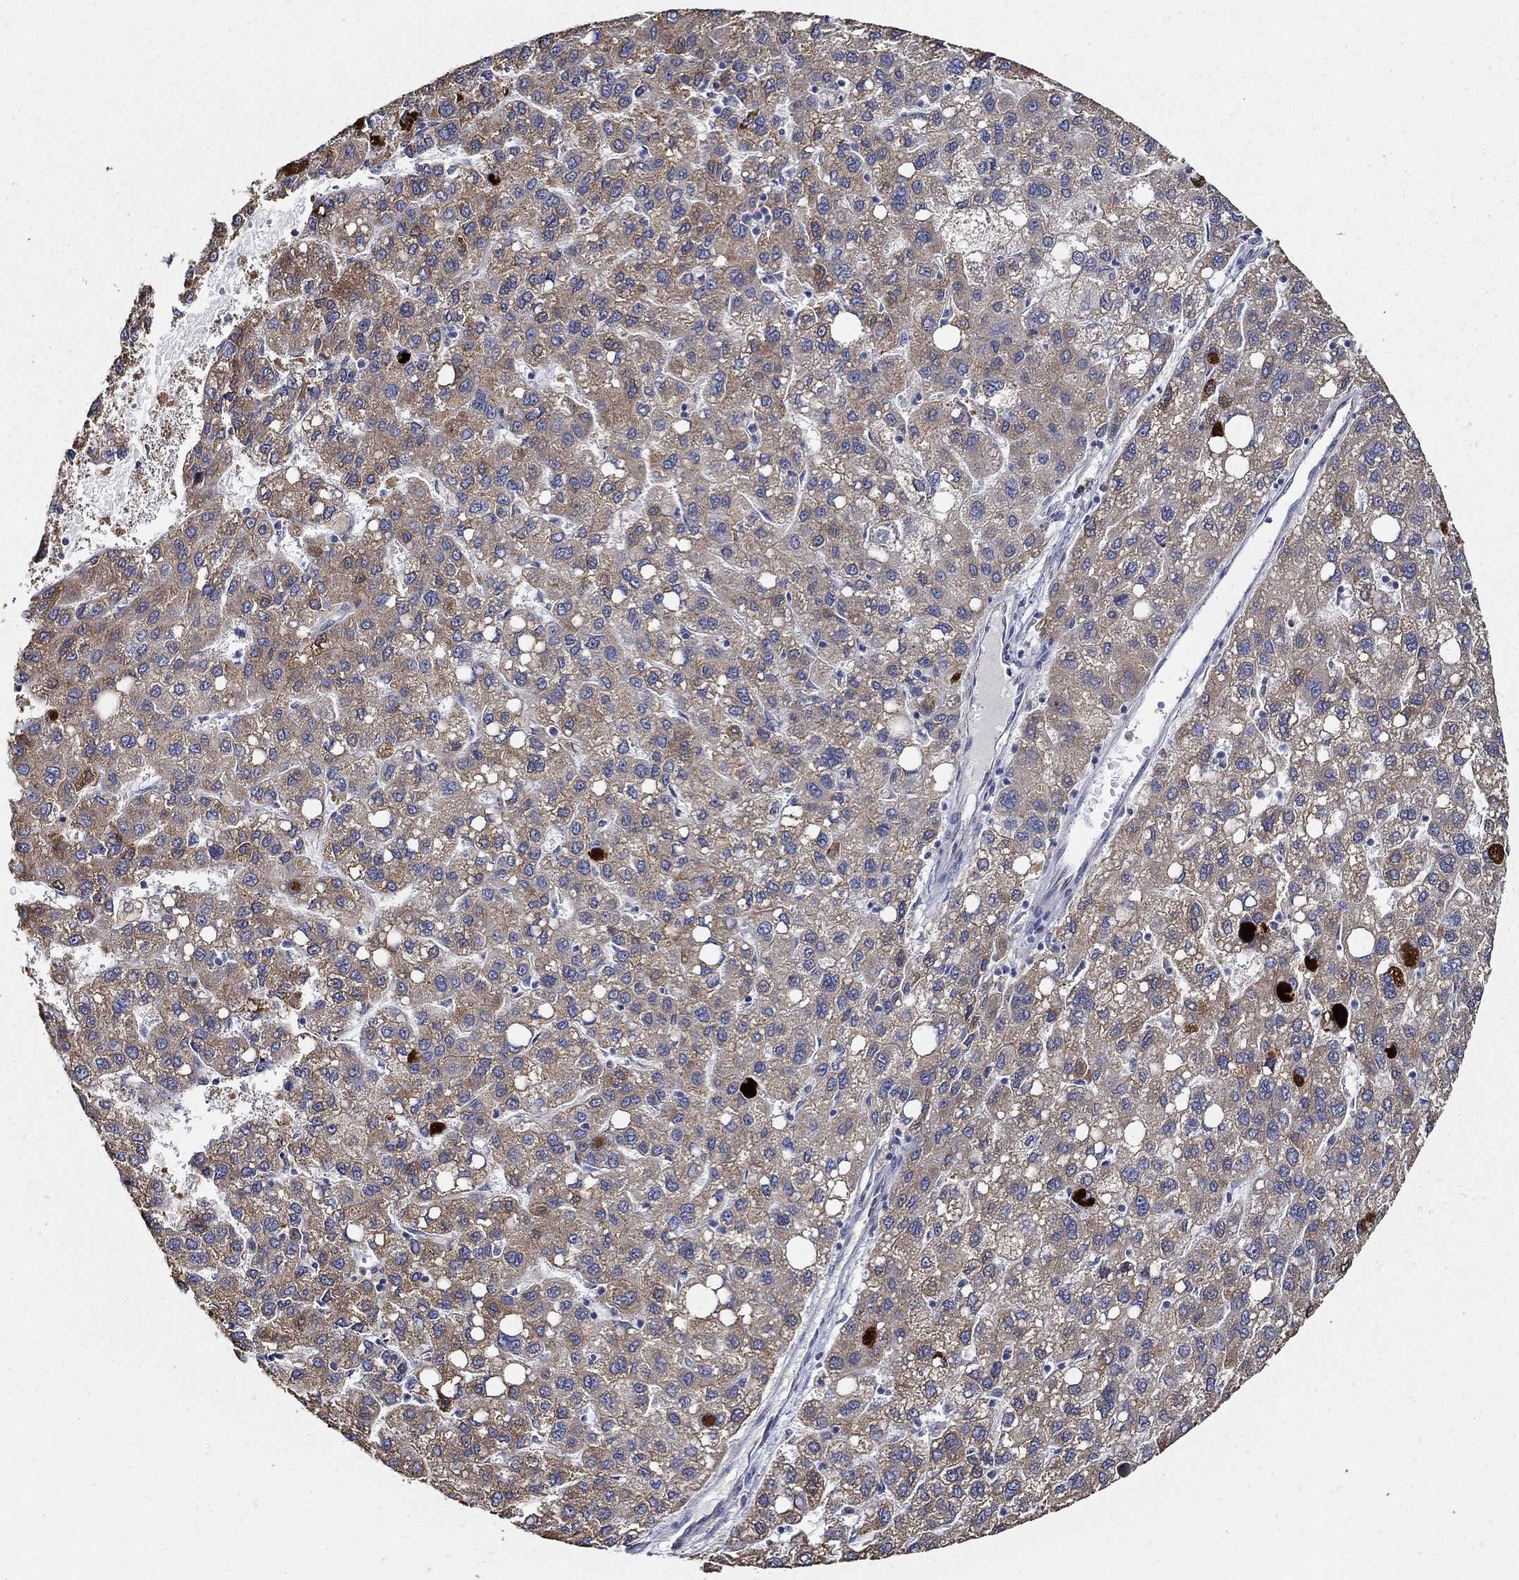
{"staining": {"intensity": "moderate", "quantity": ">75%", "location": "cytoplasmic/membranous"}, "tissue": "liver cancer", "cell_type": "Tumor cells", "image_type": "cancer", "snomed": [{"axis": "morphology", "description": "Carcinoma, Hepatocellular, NOS"}, {"axis": "topography", "description": "Liver"}], "caption": "A photomicrograph of human liver hepatocellular carcinoma stained for a protein exhibits moderate cytoplasmic/membranous brown staining in tumor cells.", "gene": "EMILIN3", "patient": {"sex": "female", "age": 82}}